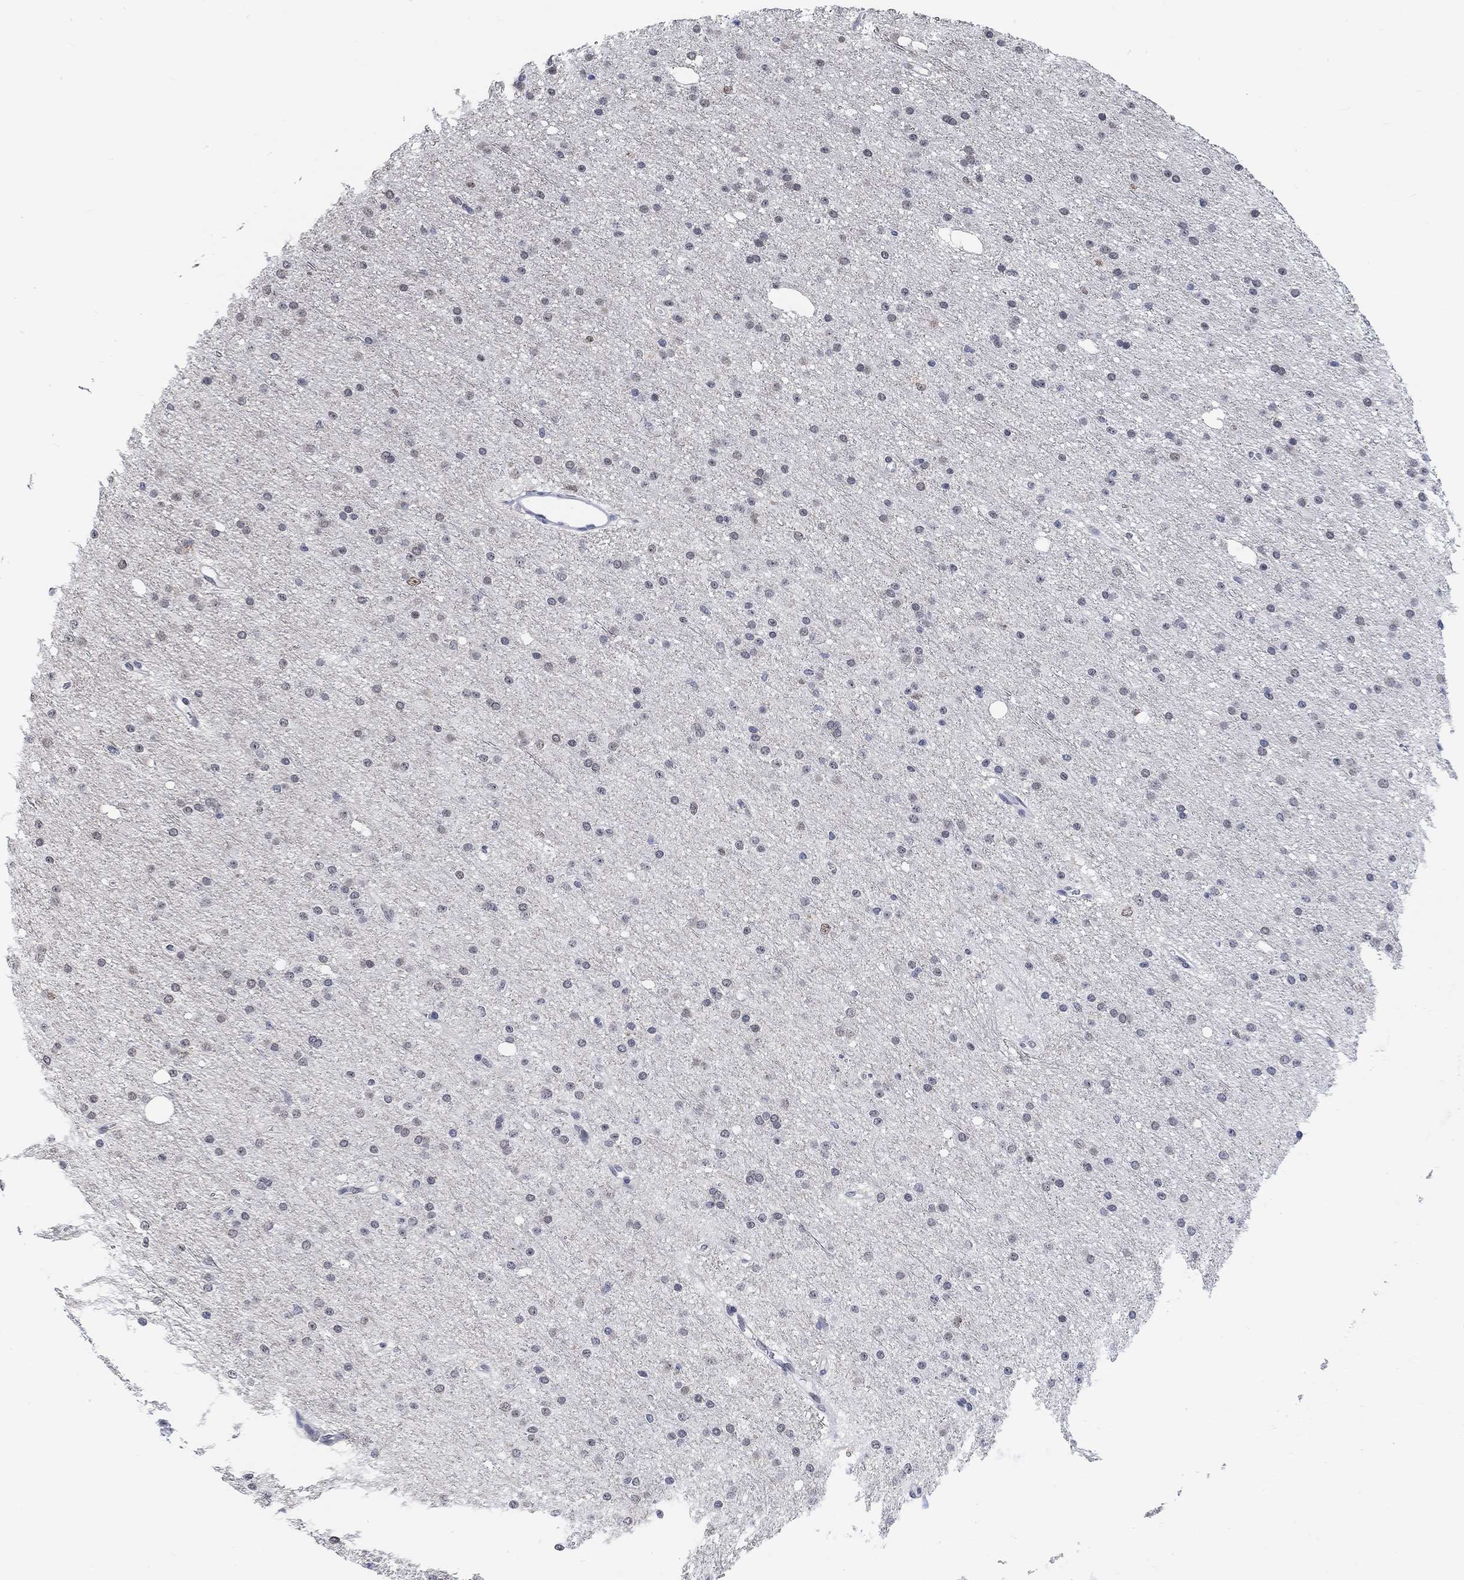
{"staining": {"intensity": "negative", "quantity": "none", "location": "none"}, "tissue": "glioma", "cell_type": "Tumor cells", "image_type": "cancer", "snomed": [{"axis": "morphology", "description": "Glioma, malignant, Low grade"}, {"axis": "topography", "description": "Brain"}], "caption": "An immunohistochemistry (IHC) image of glioma is shown. There is no staining in tumor cells of glioma. The staining was performed using DAB (3,3'-diaminobenzidine) to visualize the protein expression in brown, while the nuclei were stained in blue with hematoxylin (Magnification: 20x).", "gene": "PURG", "patient": {"sex": "male", "age": 27}}